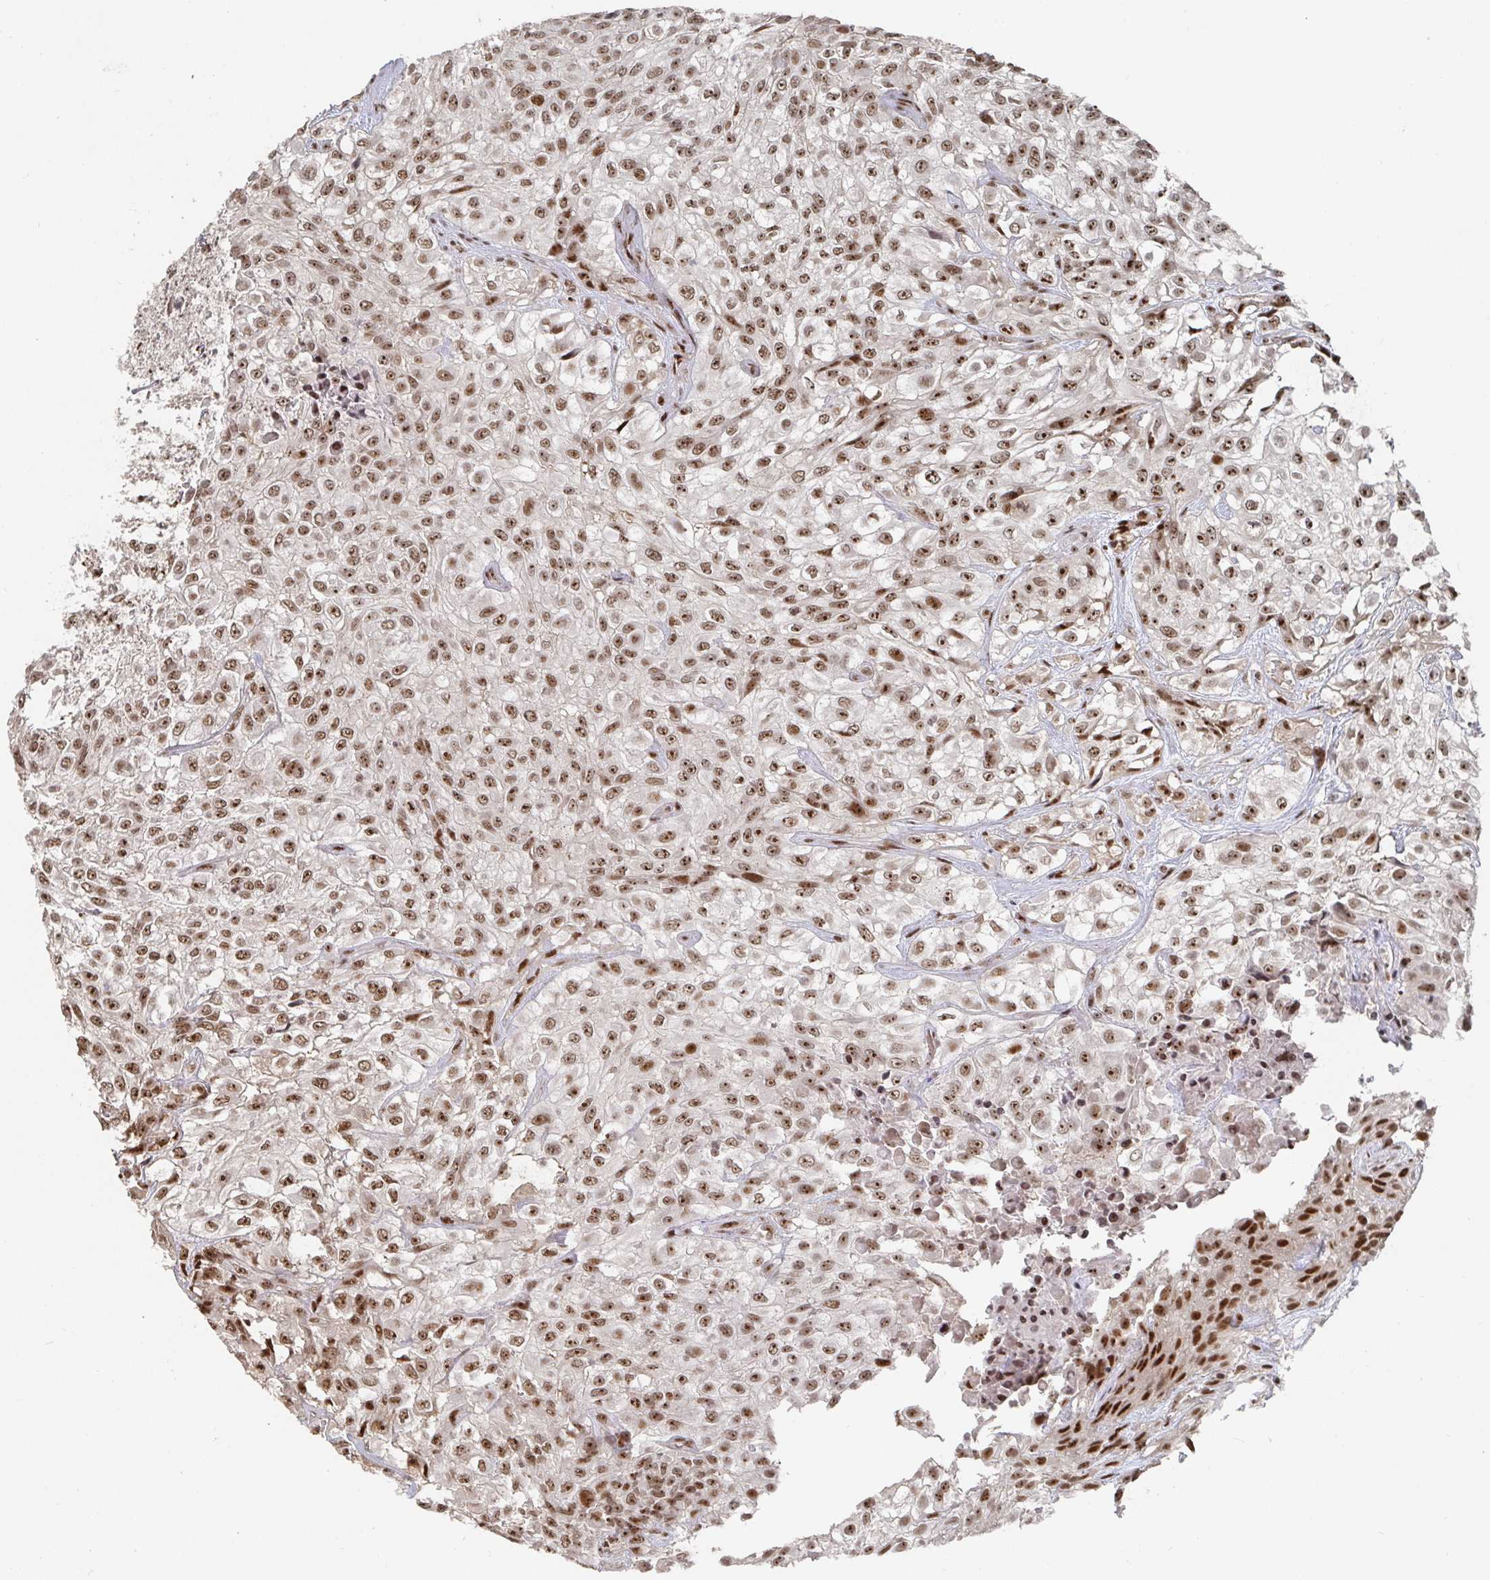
{"staining": {"intensity": "moderate", "quantity": ">75%", "location": "nuclear"}, "tissue": "urothelial cancer", "cell_type": "Tumor cells", "image_type": "cancer", "snomed": [{"axis": "morphology", "description": "Urothelial carcinoma, High grade"}, {"axis": "topography", "description": "Urinary bladder"}], "caption": "Immunohistochemical staining of human high-grade urothelial carcinoma exhibits medium levels of moderate nuclear protein staining in about >75% of tumor cells. The staining was performed using DAB (3,3'-diaminobenzidine), with brown indicating positive protein expression. Nuclei are stained blue with hematoxylin.", "gene": "ZDHHC12", "patient": {"sex": "male", "age": 56}}